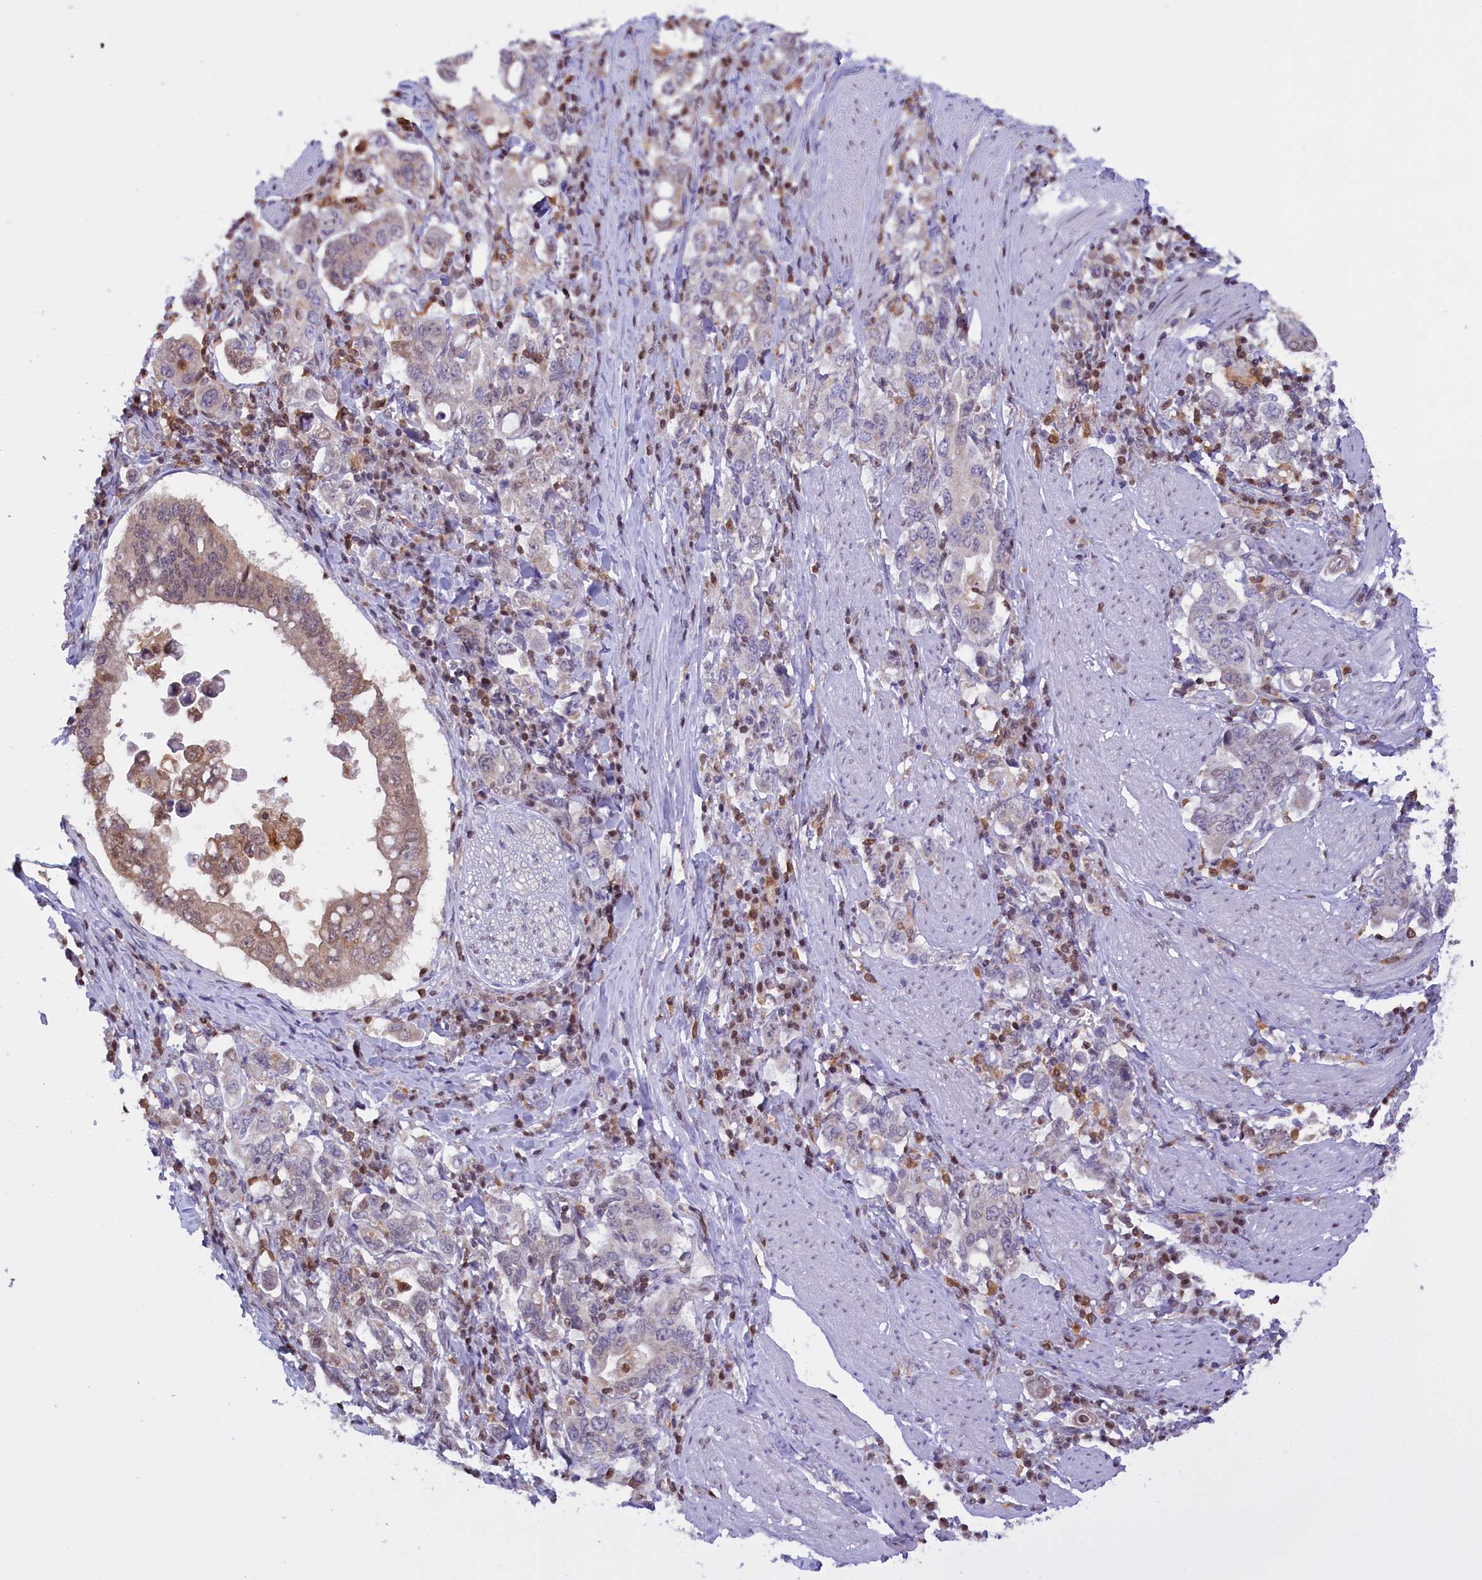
{"staining": {"intensity": "negative", "quantity": "none", "location": "none"}, "tissue": "stomach cancer", "cell_type": "Tumor cells", "image_type": "cancer", "snomed": [{"axis": "morphology", "description": "Adenocarcinoma, NOS"}, {"axis": "topography", "description": "Stomach, upper"}], "caption": "A histopathology image of adenocarcinoma (stomach) stained for a protein demonstrates no brown staining in tumor cells.", "gene": "IZUMO2", "patient": {"sex": "male", "age": 62}}